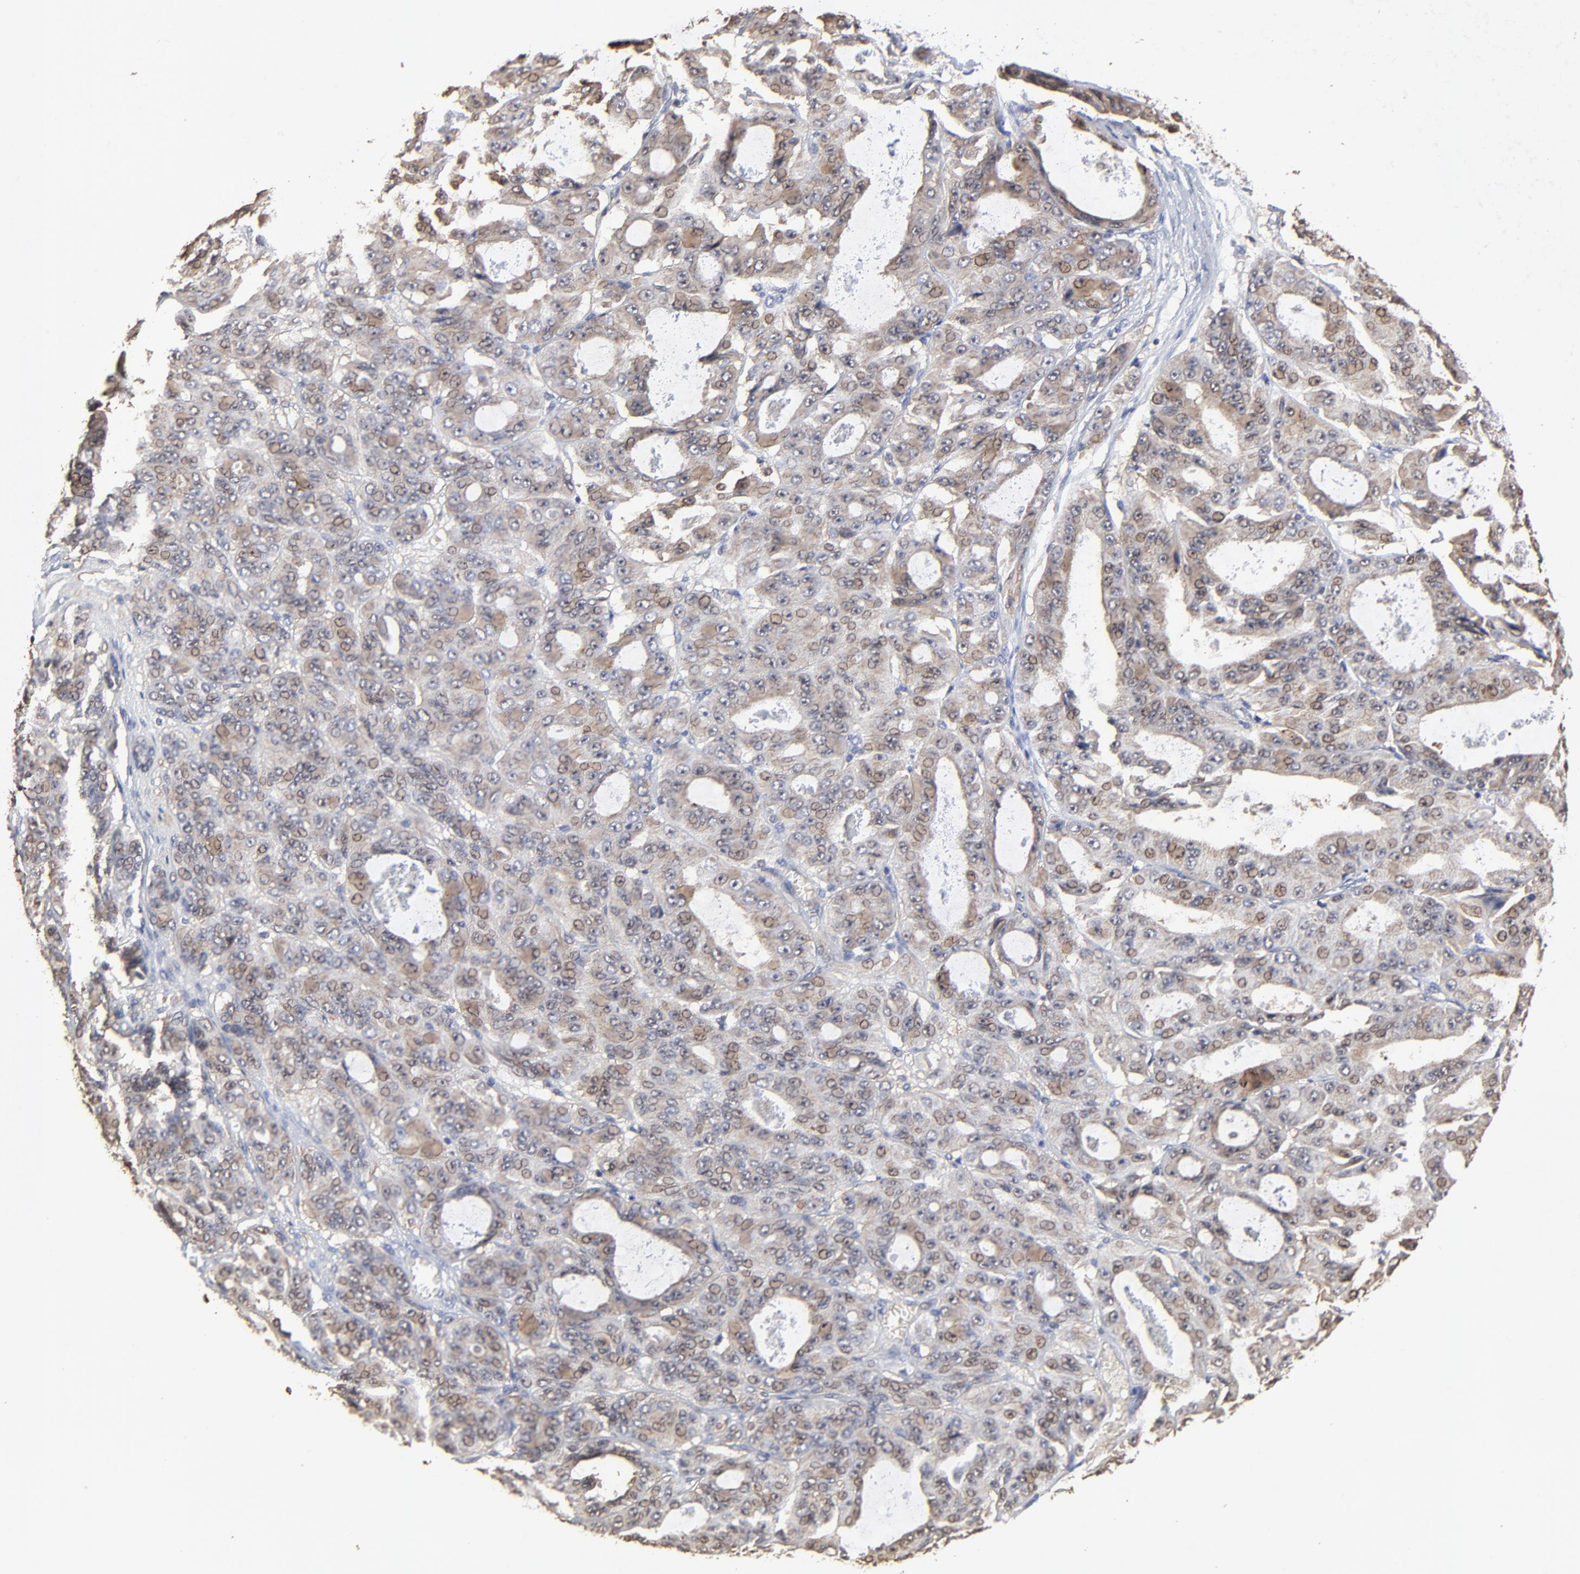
{"staining": {"intensity": "weak", "quantity": "25%-75%", "location": "cytoplasmic/membranous"}, "tissue": "ovarian cancer", "cell_type": "Tumor cells", "image_type": "cancer", "snomed": [{"axis": "morphology", "description": "Carcinoma, endometroid"}, {"axis": "topography", "description": "Ovary"}], "caption": "Immunohistochemical staining of human ovarian endometroid carcinoma exhibits weak cytoplasmic/membranous protein expression in approximately 25%-75% of tumor cells. (DAB (3,3'-diaminobenzidine) = brown stain, brightfield microscopy at high magnification).", "gene": "LGALS3", "patient": {"sex": "female", "age": 61}}